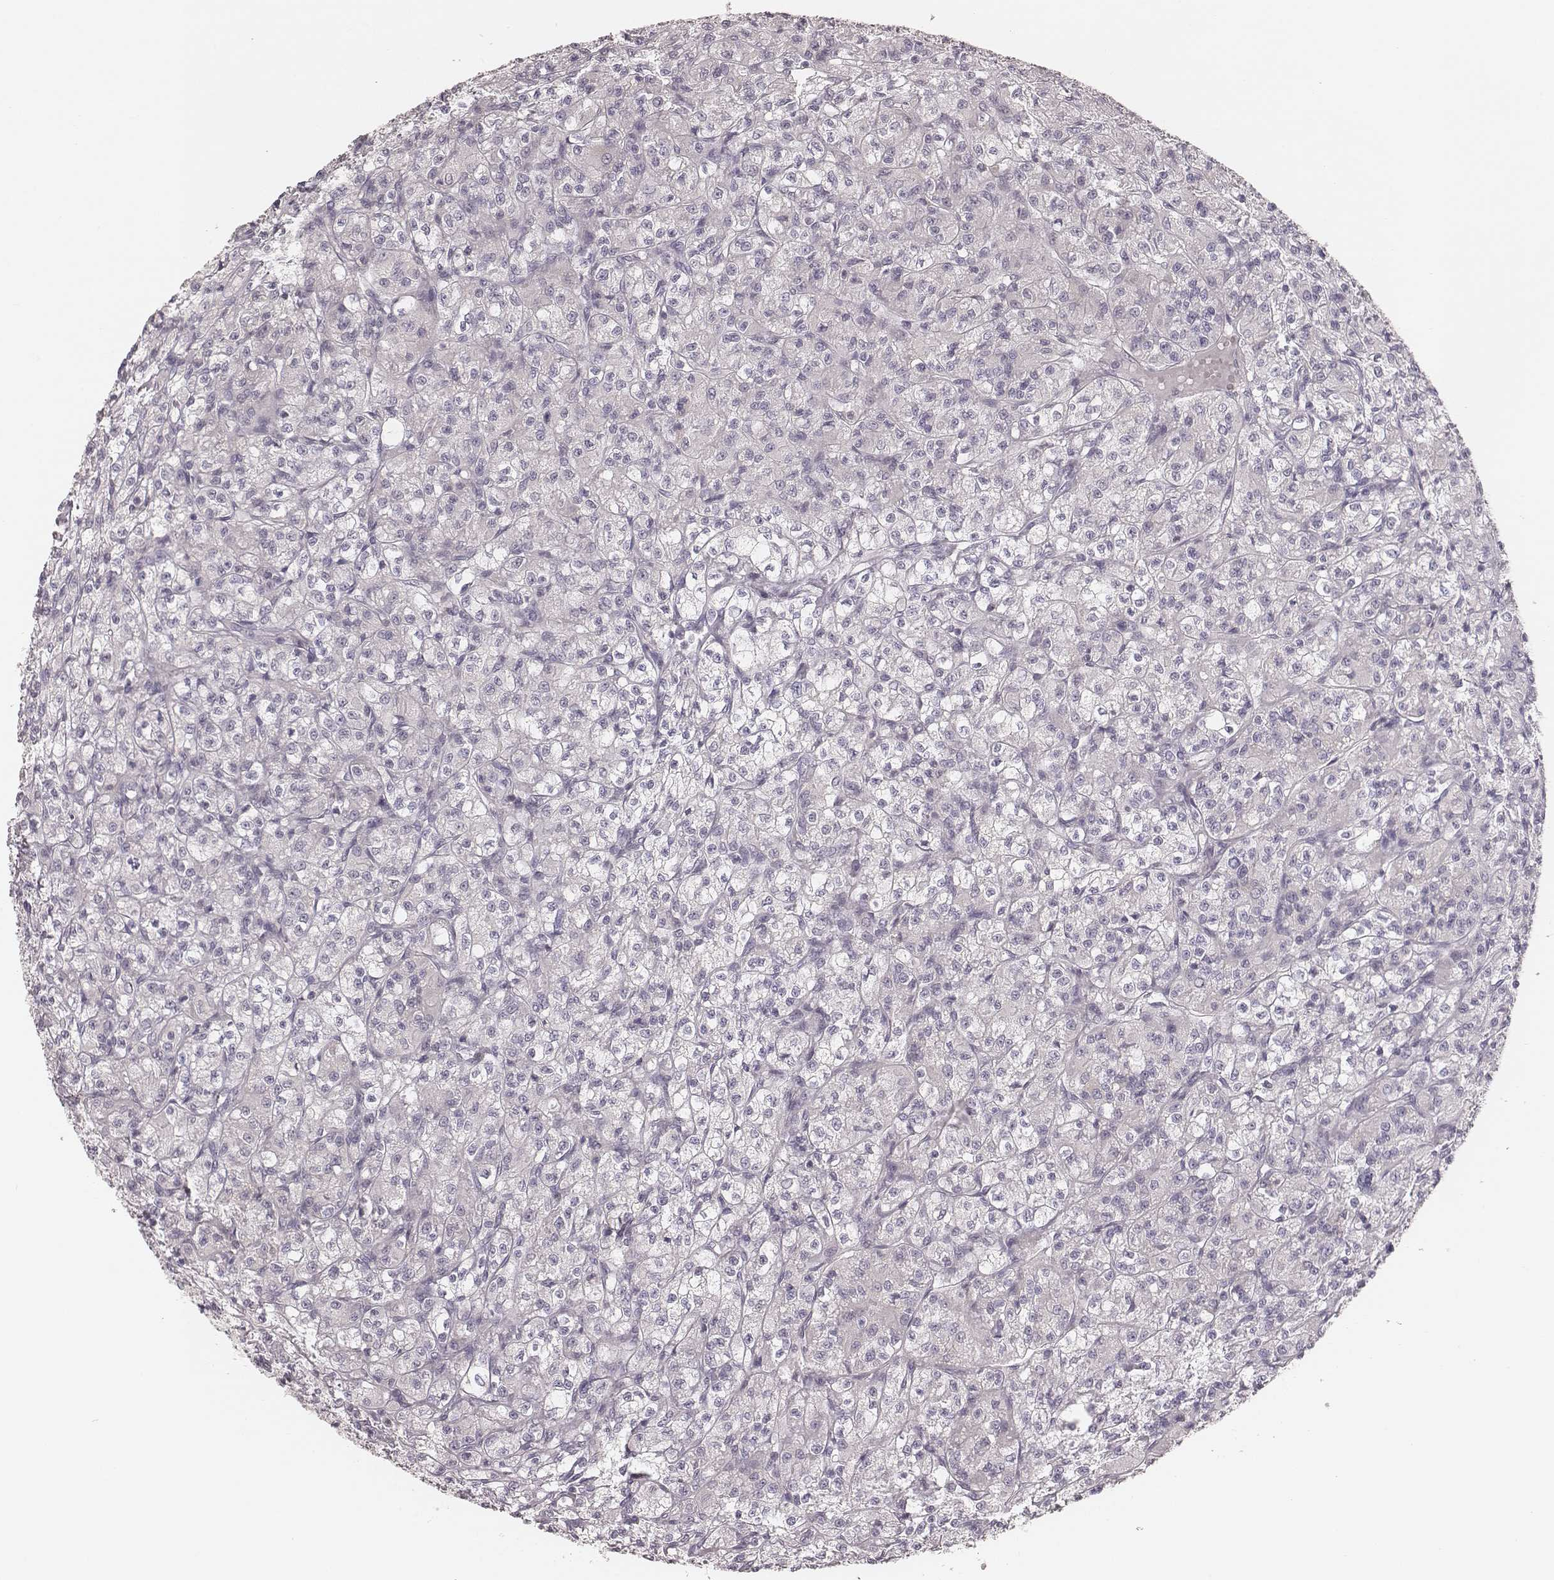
{"staining": {"intensity": "negative", "quantity": "none", "location": "none"}, "tissue": "renal cancer", "cell_type": "Tumor cells", "image_type": "cancer", "snomed": [{"axis": "morphology", "description": "Adenocarcinoma, NOS"}, {"axis": "topography", "description": "Kidney"}], "caption": "Protein analysis of renal cancer displays no significant positivity in tumor cells. (DAB immunohistochemistry (IHC) visualized using brightfield microscopy, high magnification).", "gene": "MSX1", "patient": {"sex": "female", "age": 70}}